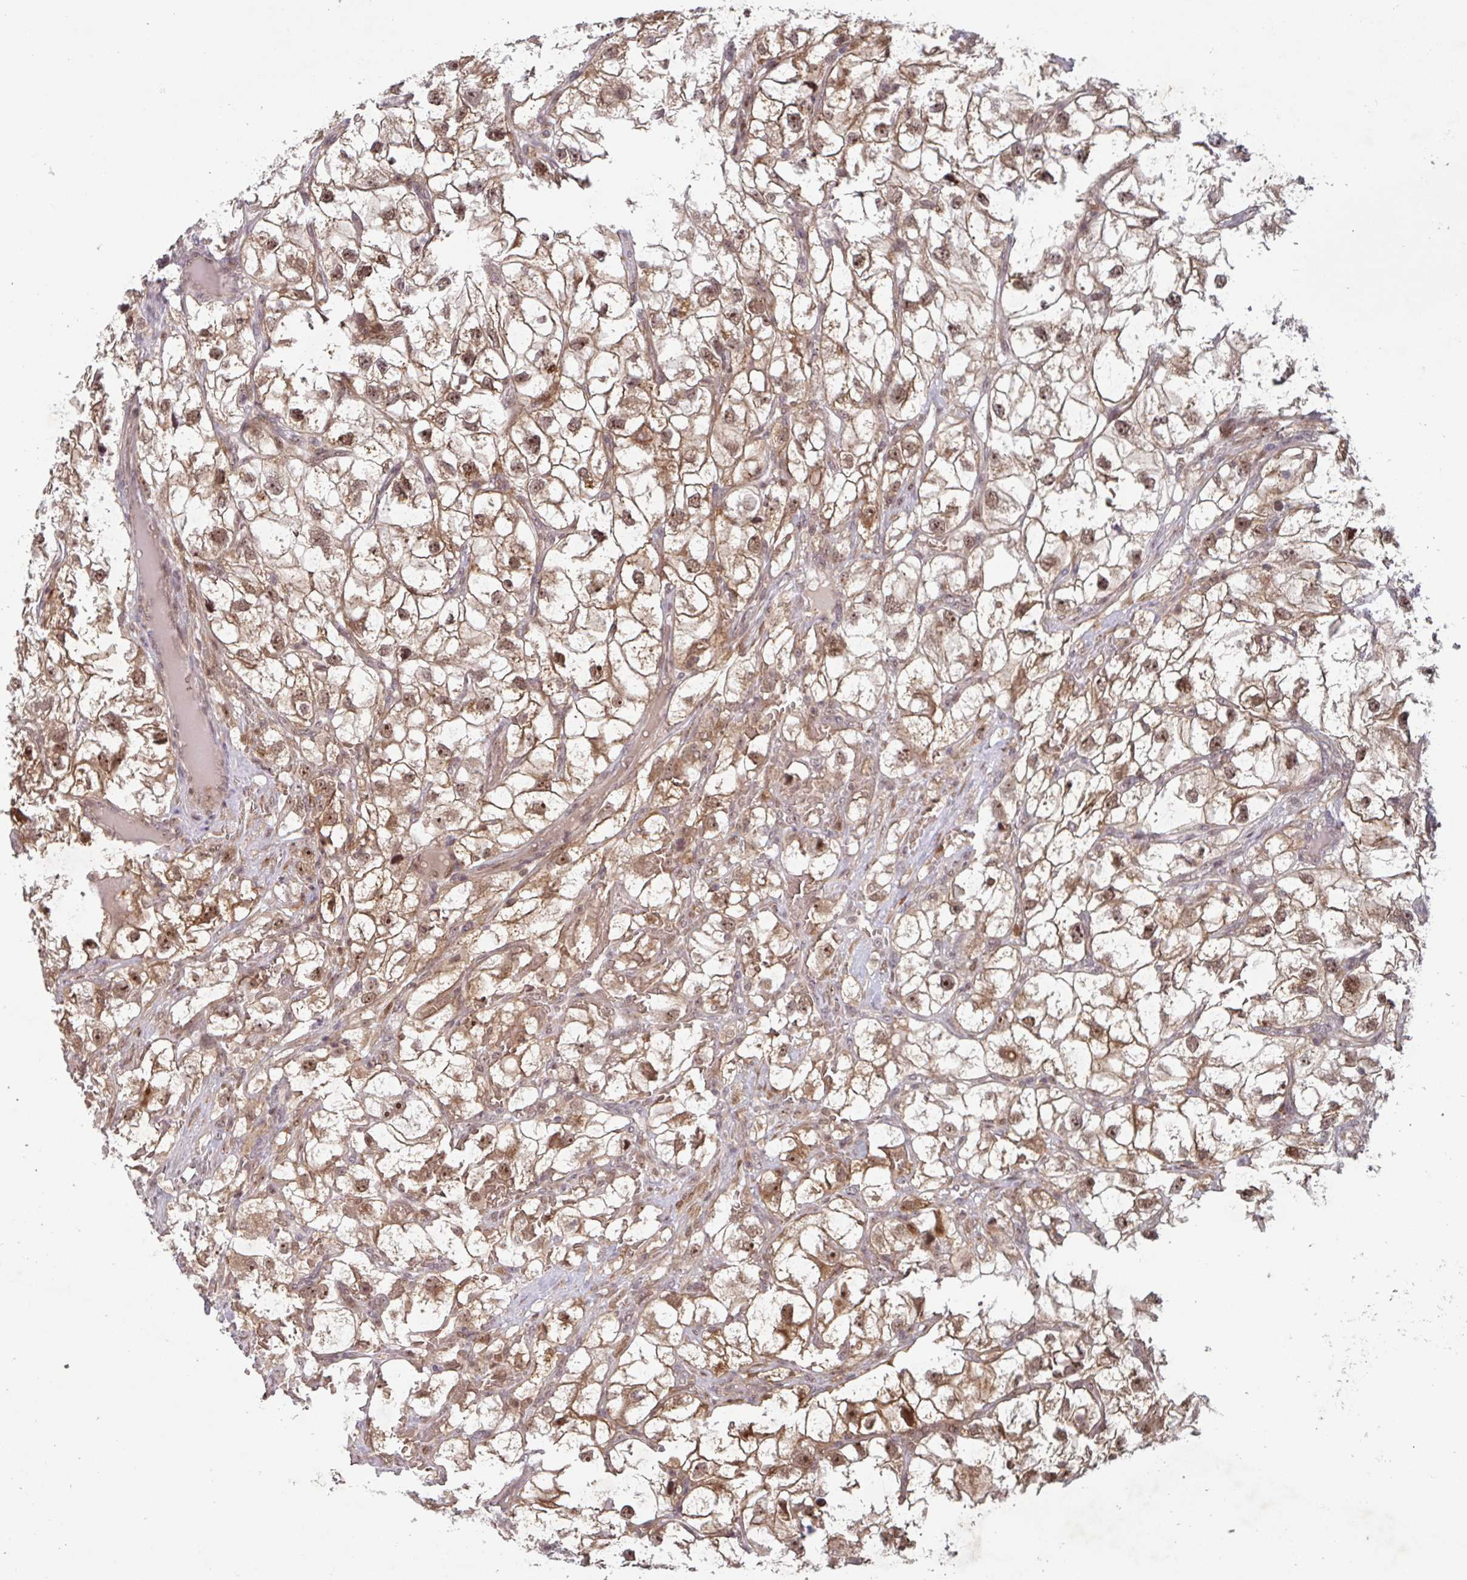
{"staining": {"intensity": "moderate", "quantity": ">75%", "location": "cytoplasmic/membranous,nuclear"}, "tissue": "renal cancer", "cell_type": "Tumor cells", "image_type": "cancer", "snomed": [{"axis": "morphology", "description": "Adenocarcinoma, NOS"}, {"axis": "topography", "description": "Kidney"}], "caption": "A brown stain highlights moderate cytoplasmic/membranous and nuclear staining of a protein in human renal cancer (adenocarcinoma) tumor cells.", "gene": "NLRP13", "patient": {"sex": "male", "age": 59}}